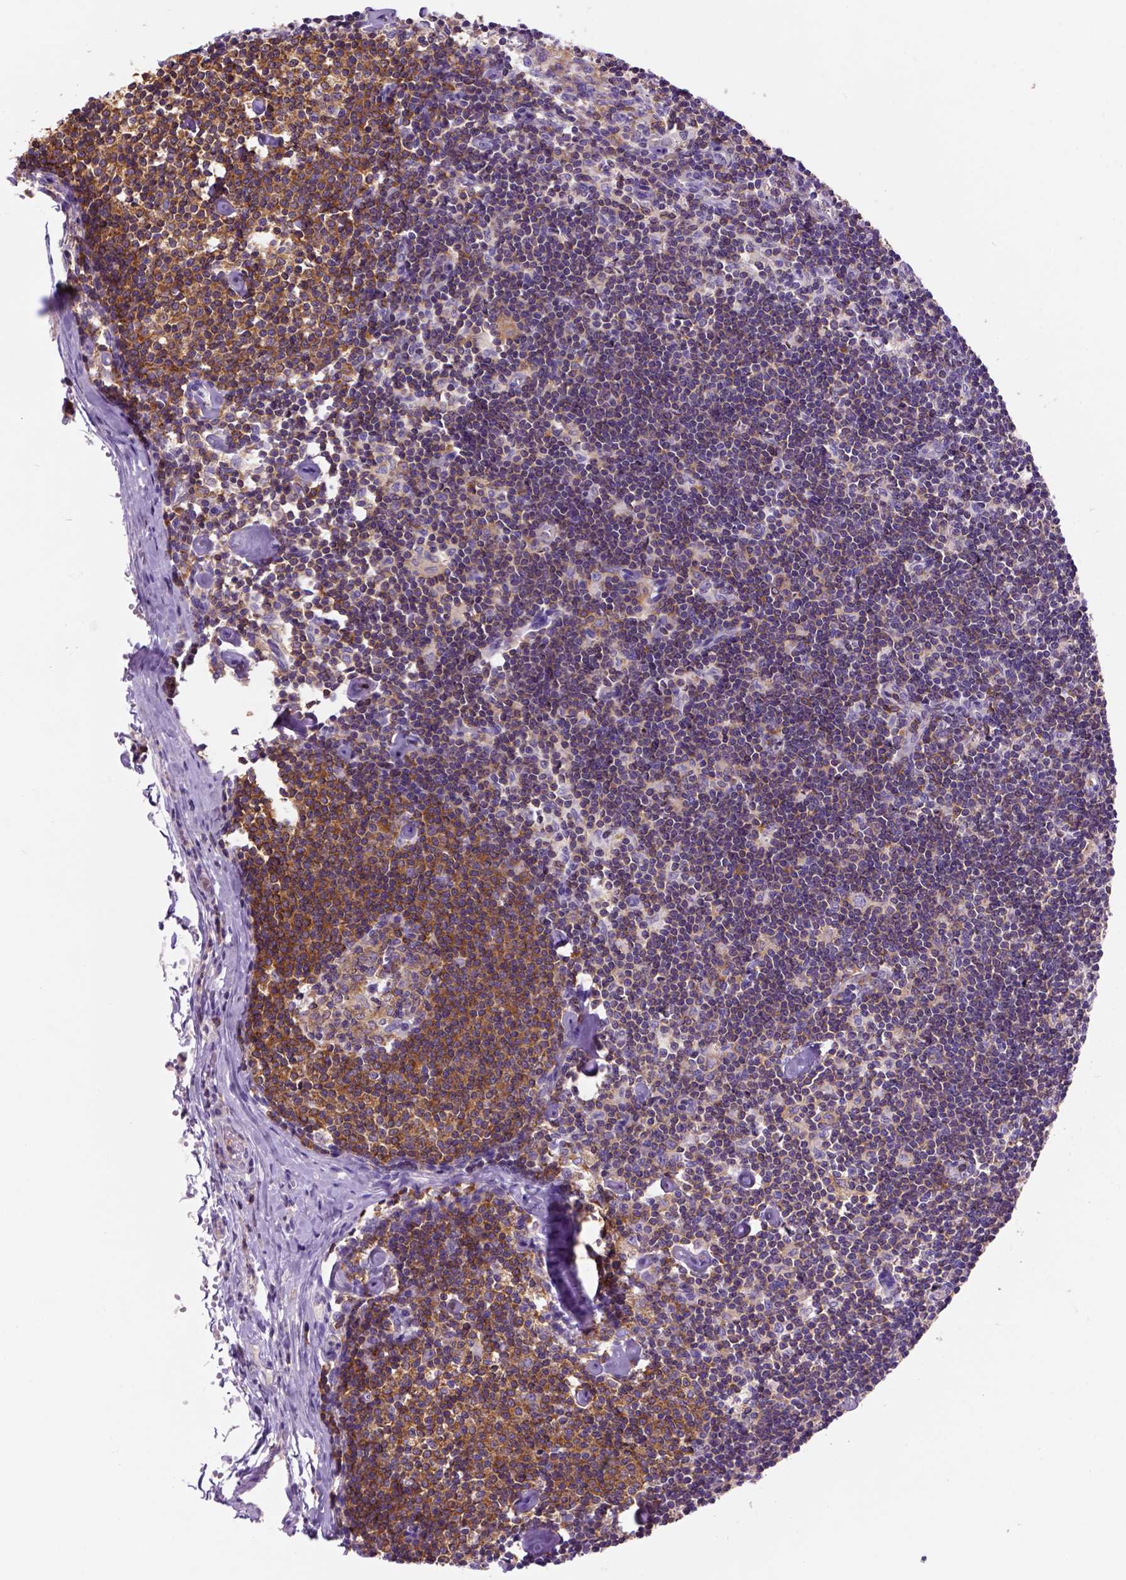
{"staining": {"intensity": "moderate", "quantity": ">75%", "location": "cytoplasmic/membranous"}, "tissue": "lymph node", "cell_type": "Germinal center cells", "image_type": "normal", "snomed": [{"axis": "morphology", "description": "Normal tissue, NOS"}, {"axis": "topography", "description": "Lymph node"}], "caption": "Immunohistochemical staining of unremarkable lymph node demonstrates medium levels of moderate cytoplasmic/membranous staining in approximately >75% of germinal center cells.", "gene": "INPP5D", "patient": {"sex": "female", "age": 42}}